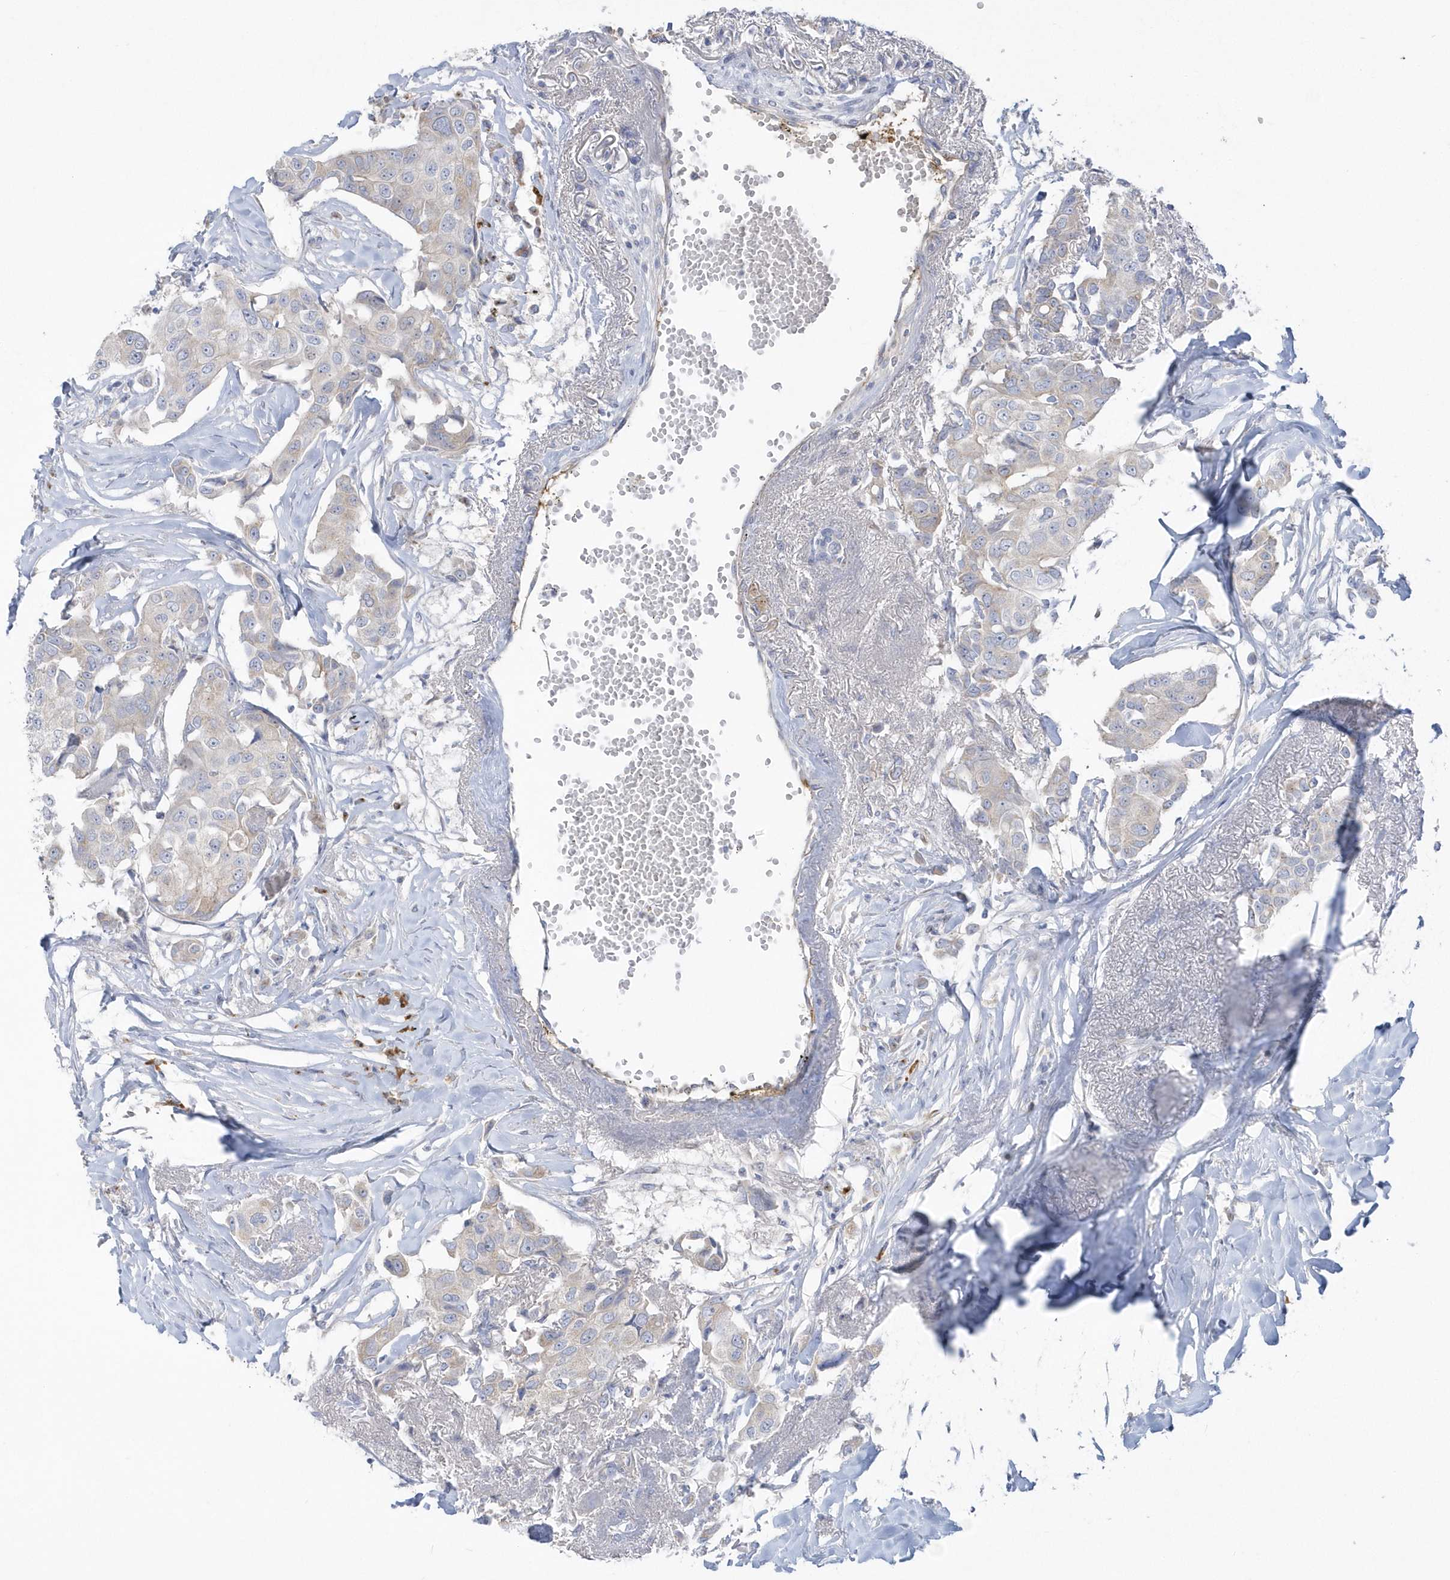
{"staining": {"intensity": "negative", "quantity": "none", "location": "none"}, "tissue": "breast cancer", "cell_type": "Tumor cells", "image_type": "cancer", "snomed": [{"axis": "morphology", "description": "Duct carcinoma"}, {"axis": "topography", "description": "Breast"}], "caption": "Breast cancer was stained to show a protein in brown. There is no significant positivity in tumor cells.", "gene": "SEMA3D", "patient": {"sex": "female", "age": 80}}